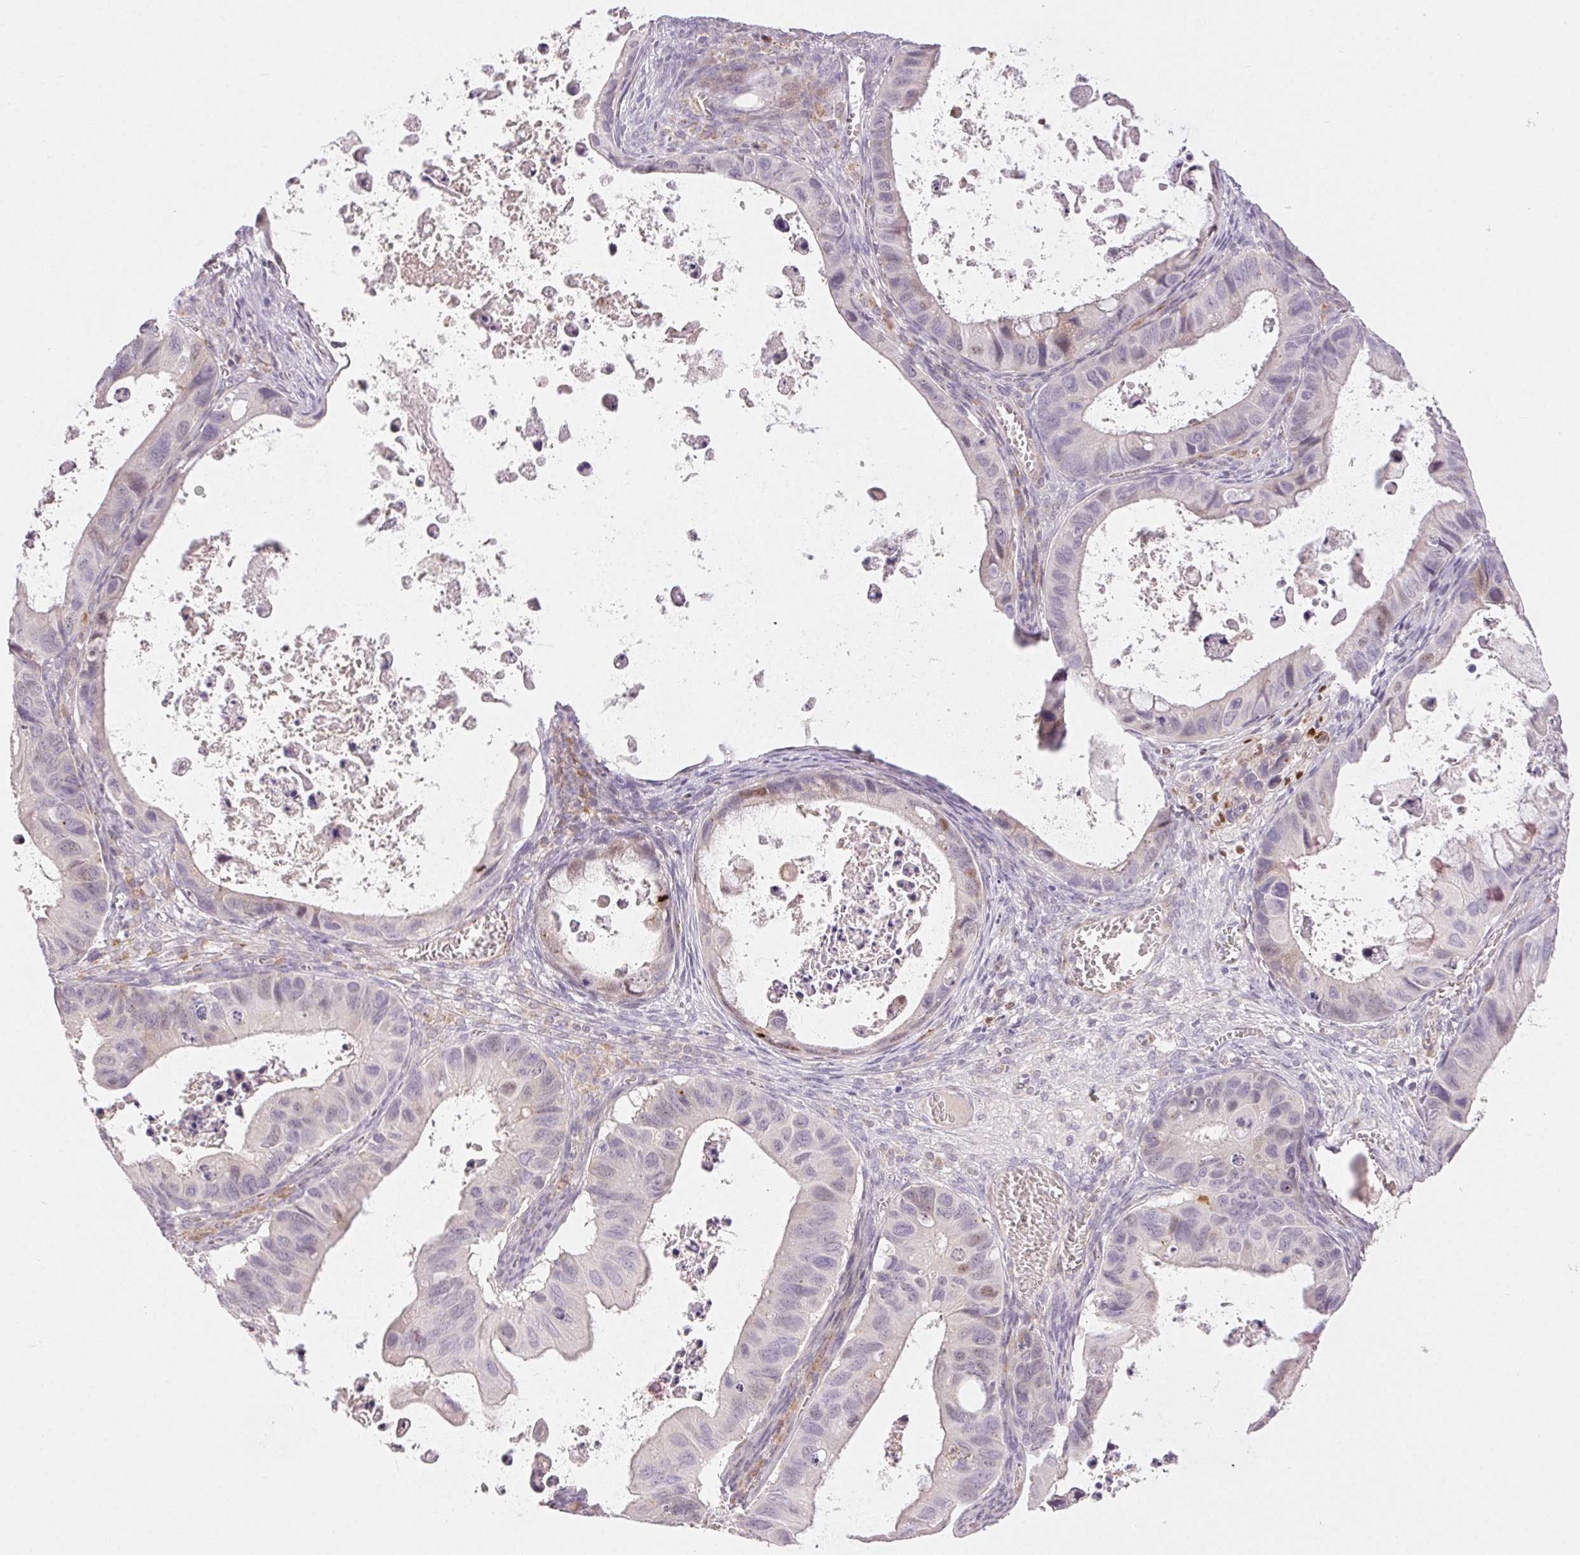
{"staining": {"intensity": "negative", "quantity": "none", "location": "none"}, "tissue": "ovarian cancer", "cell_type": "Tumor cells", "image_type": "cancer", "snomed": [{"axis": "morphology", "description": "Cystadenocarcinoma, mucinous, NOS"}, {"axis": "topography", "description": "Ovary"}], "caption": "Immunohistochemical staining of mucinous cystadenocarcinoma (ovarian) shows no significant staining in tumor cells.", "gene": "RPGRIP1", "patient": {"sex": "female", "age": 64}}